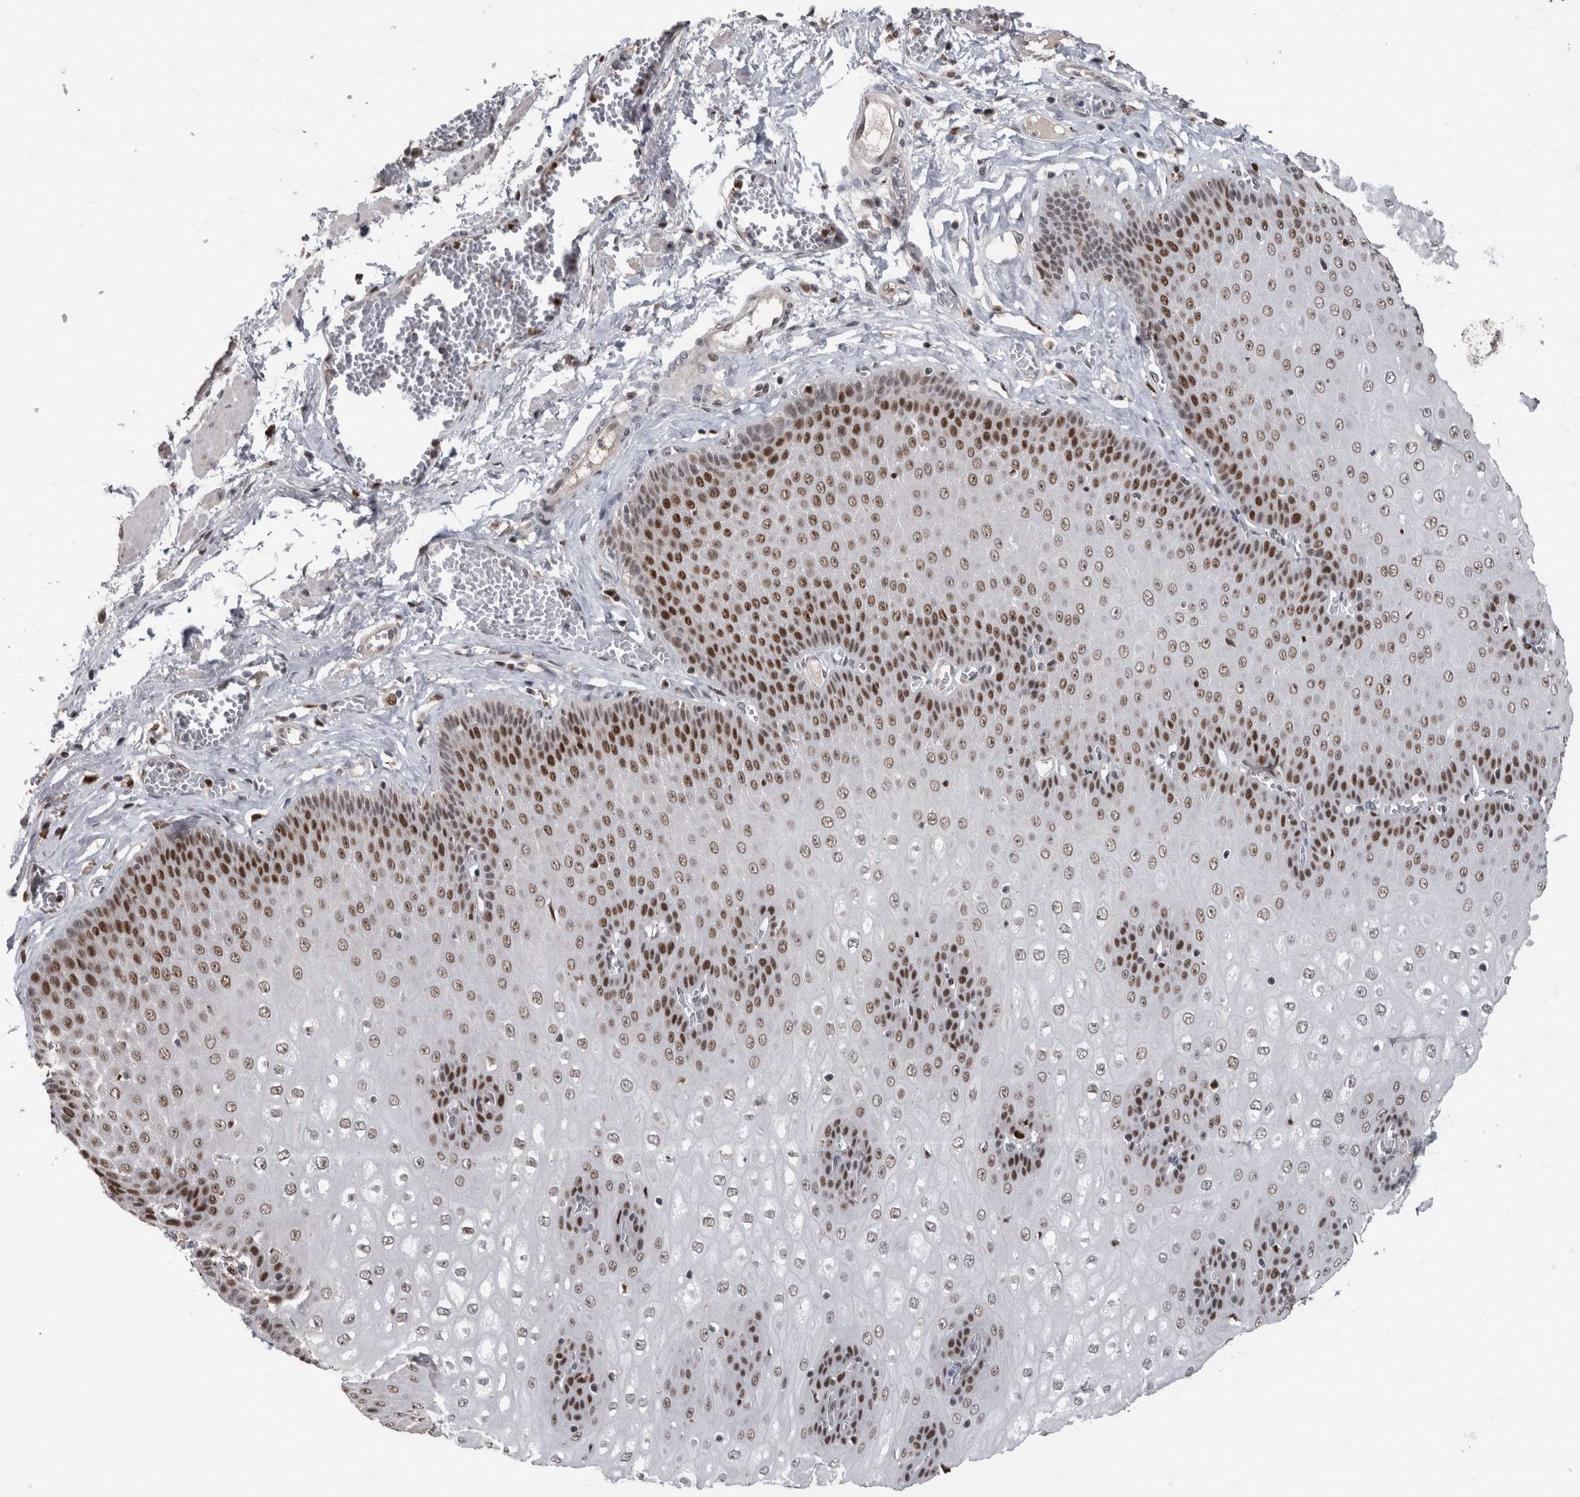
{"staining": {"intensity": "strong", "quantity": "25%-75%", "location": "nuclear"}, "tissue": "esophagus", "cell_type": "Squamous epithelial cells", "image_type": "normal", "snomed": [{"axis": "morphology", "description": "Normal tissue, NOS"}, {"axis": "topography", "description": "Esophagus"}], "caption": "A micrograph showing strong nuclear staining in about 25%-75% of squamous epithelial cells in normal esophagus, as visualized by brown immunohistochemical staining.", "gene": "POLD2", "patient": {"sex": "male", "age": 60}}